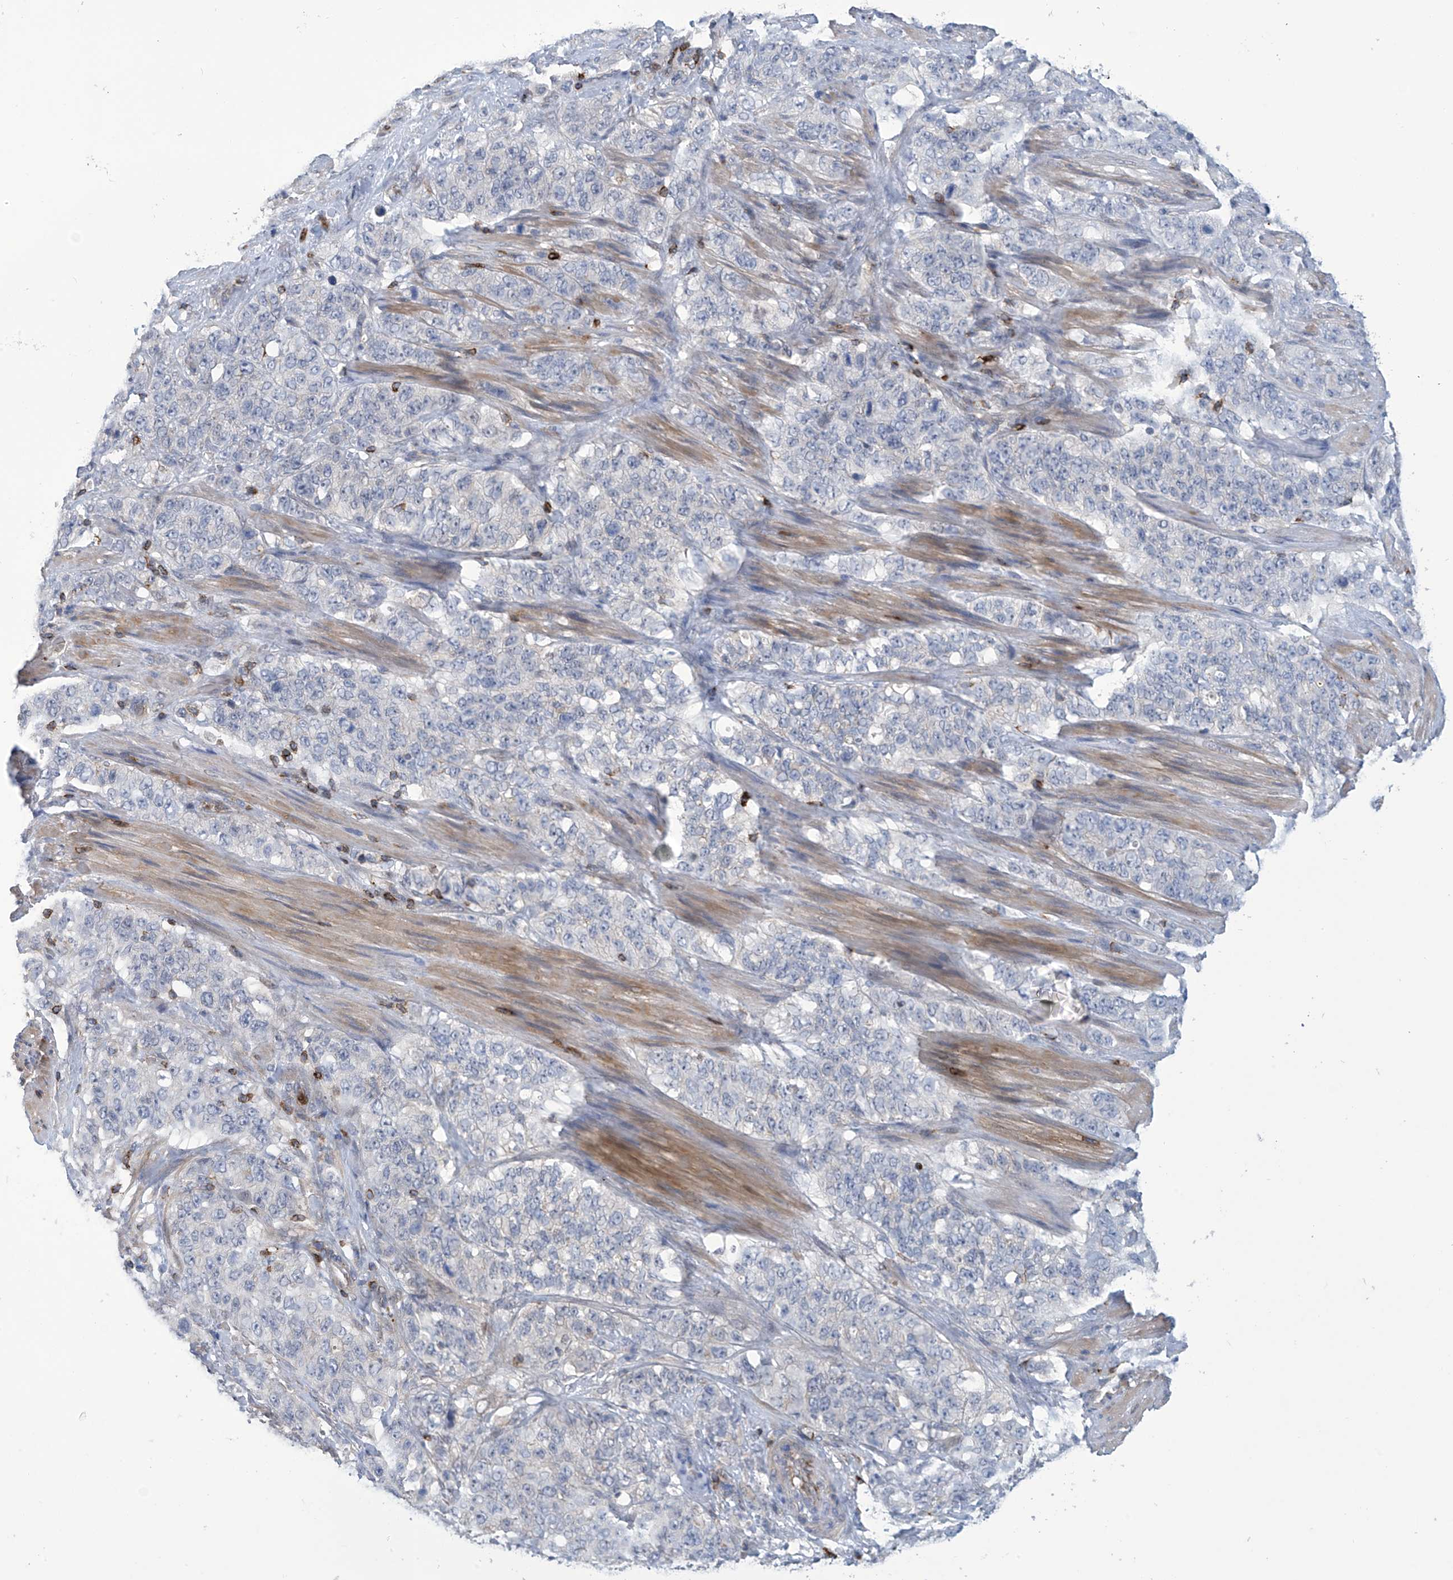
{"staining": {"intensity": "negative", "quantity": "none", "location": "none"}, "tissue": "stomach cancer", "cell_type": "Tumor cells", "image_type": "cancer", "snomed": [{"axis": "morphology", "description": "Adenocarcinoma, NOS"}, {"axis": "topography", "description": "Stomach"}], "caption": "Immunohistochemical staining of stomach cancer shows no significant staining in tumor cells.", "gene": "IBA57", "patient": {"sex": "male", "age": 48}}